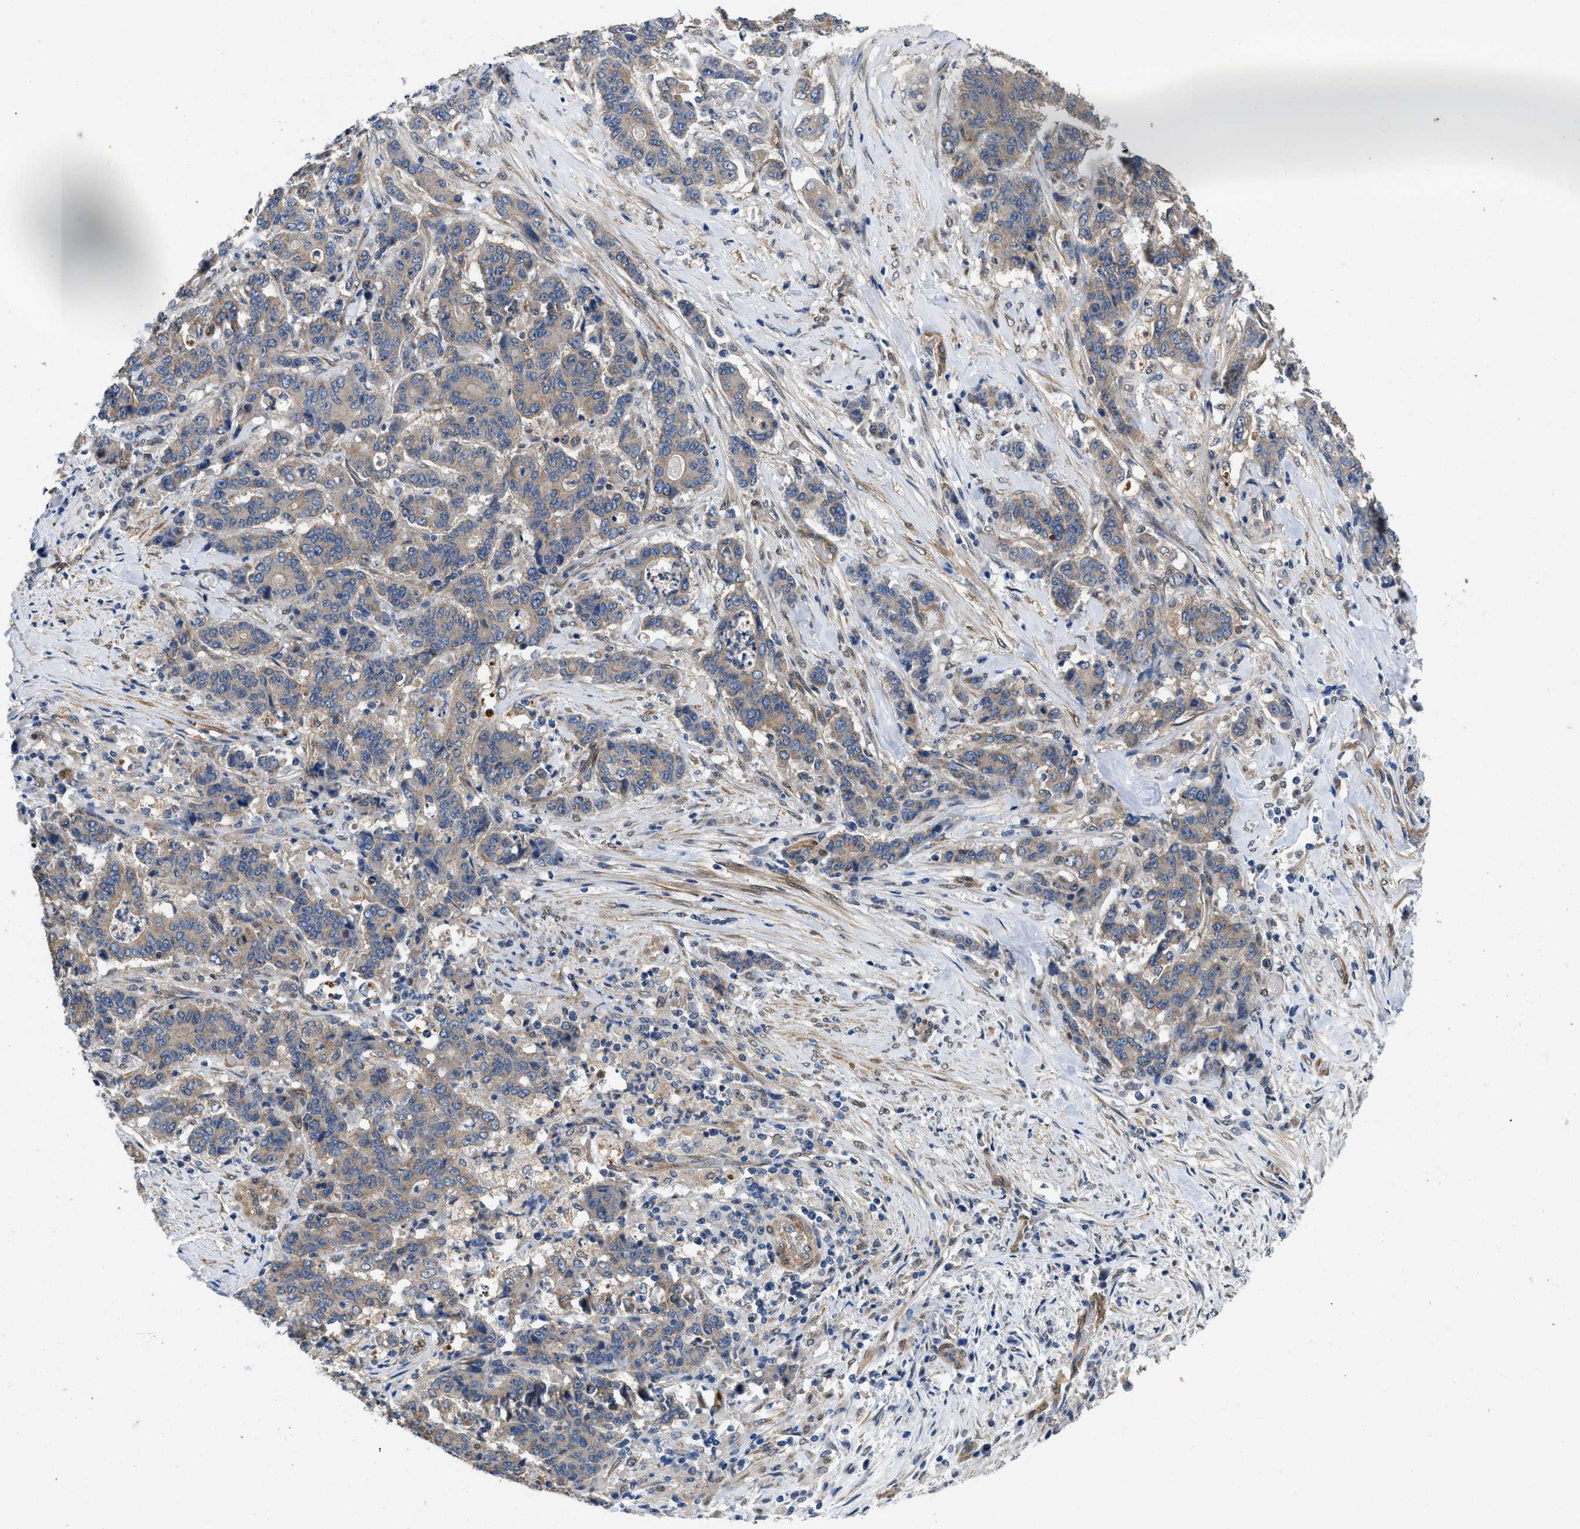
{"staining": {"intensity": "weak", "quantity": "25%-75%", "location": "cytoplasmic/membranous"}, "tissue": "stomach cancer", "cell_type": "Tumor cells", "image_type": "cancer", "snomed": [{"axis": "morphology", "description": "Adenocarcinoma, NOS"}, {"axis": "topography", "description": "Stomach"}], "caption": "DAB immunohistochemical staining of adenocarcinoma (stomach) exhibits weak cytoplasmic/membranous protein staining in approximately 25%-75% of tumor cells.", "gene": "RAPH1", "patient": {"sex": "female", "age": 73}}